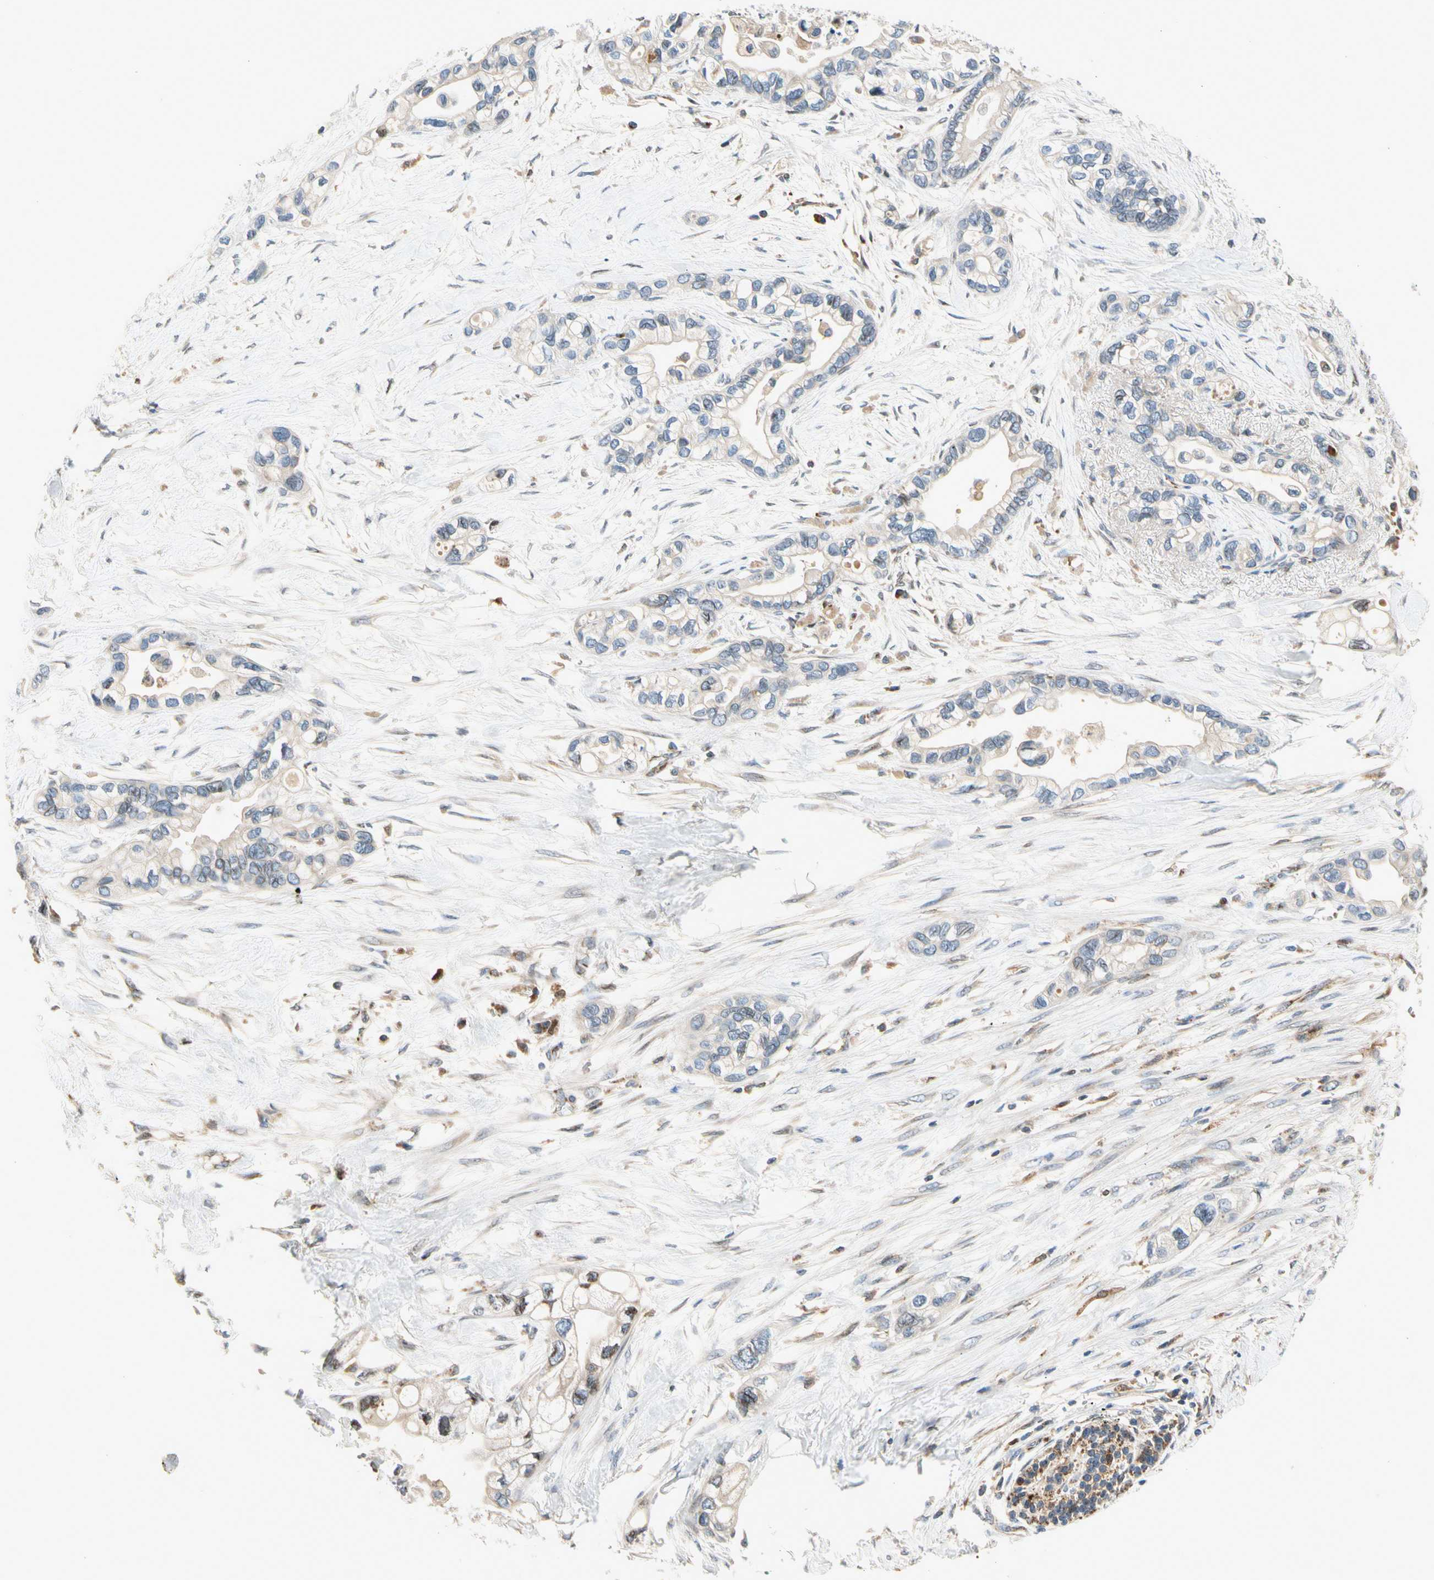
{"staining": {"intensity": "weak", "quantity": ">75%", "location": "cytoplasmic/membranous"}, "tissue": "pancreatic cancer", "cell_type": "Tumor cells", "image_type": "cancer", "snomed": [{"axis": "morphology", "description": "Adenocarcinoma, NOS"}, {"axis": "topography", "description": "Pancreas"}], "caption": "Immunohistochemistry staining of pancreatic adenocarcinoma, which displays low levels of weak cytoplasmic/membranous expression in approximately >75% of tumor cells indicating weak cytoplasmic/membranous protein positivity. The staining was performed using DAB (3,3'-diaminobenzidine) (brown) for protein detection and nuclei were counterstained in hematoxylin (blue).", "gene": "NPHP3", "patient": {"sex": "female", "age": 77}}